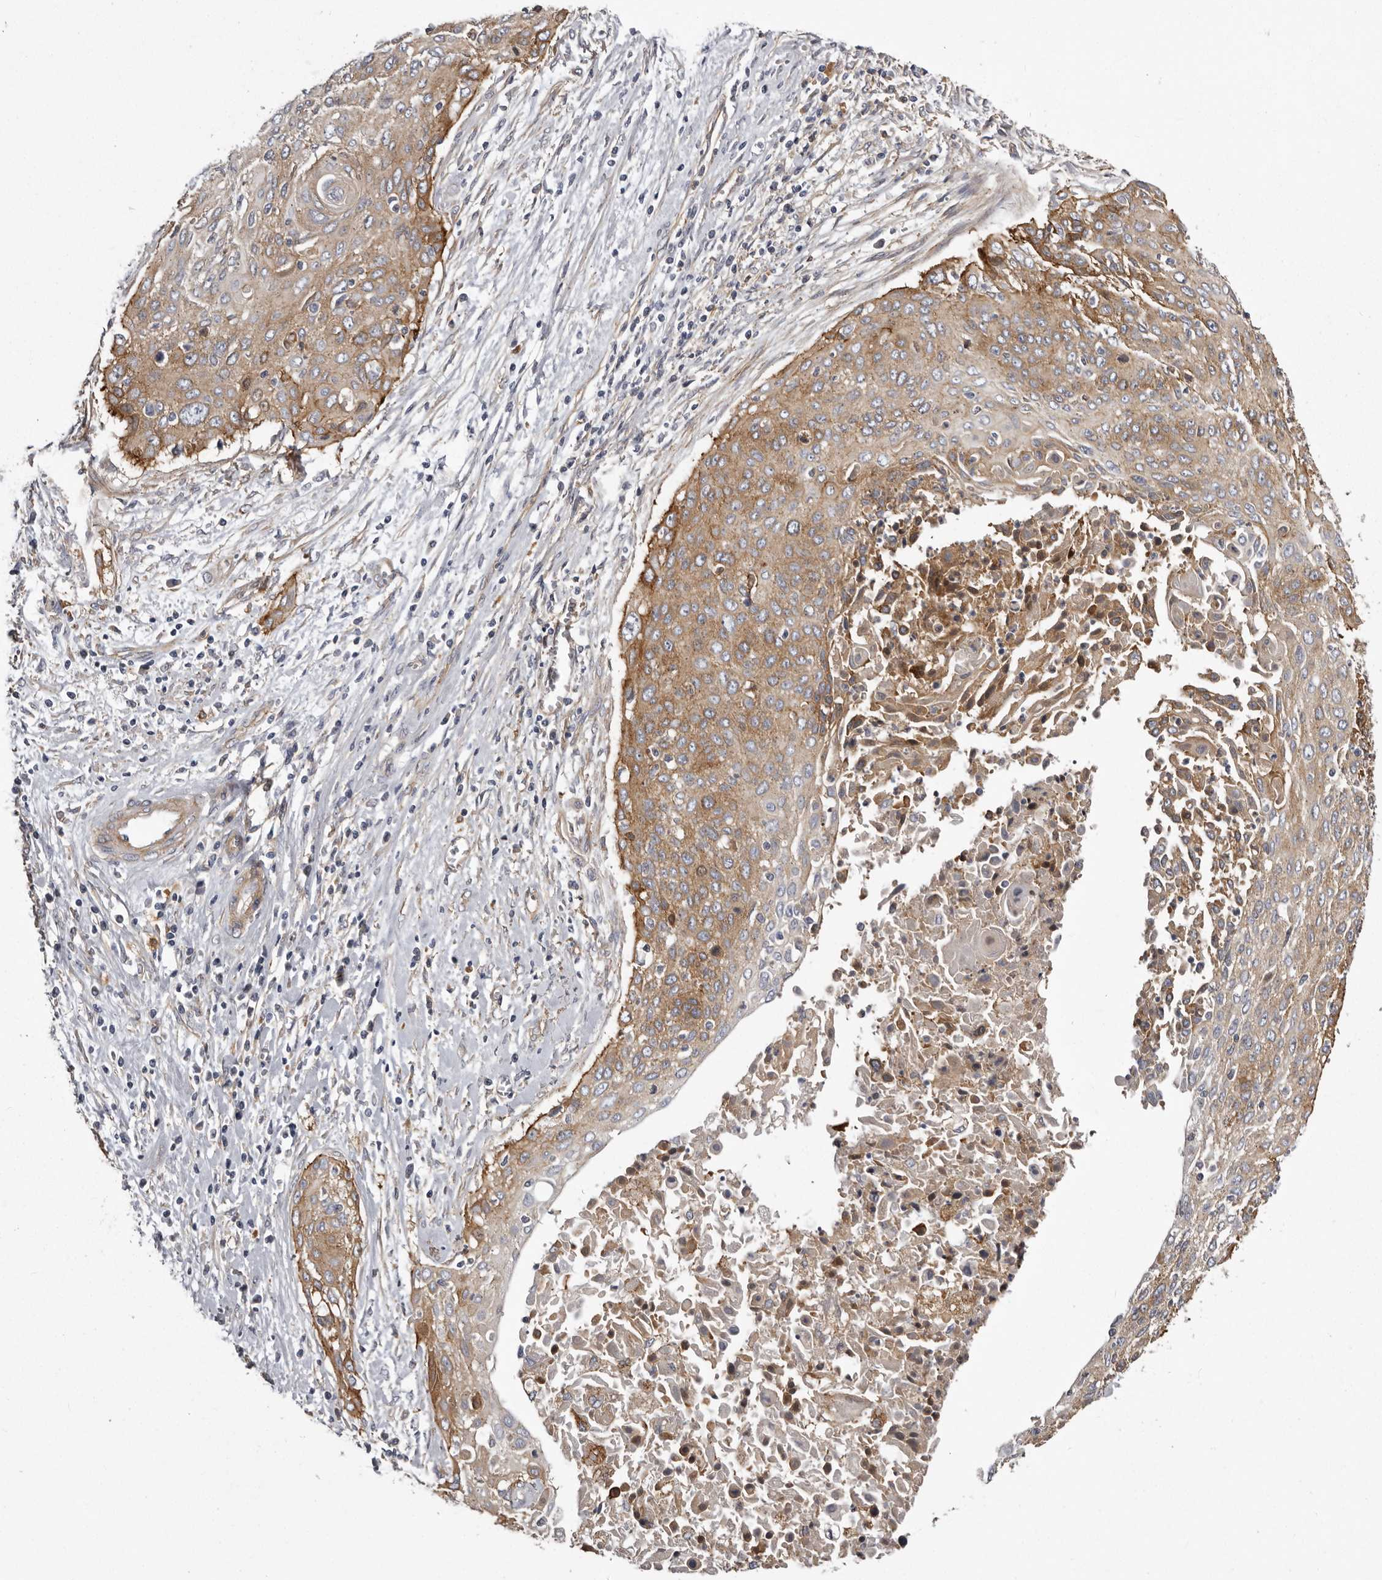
{"staining": {"intensity": "moderate", "quantity": ">75%", "location": "cytoplasmic/membranous"}, "tissue": "cervical cancer", "cell_type": "Tumor cells", "image_type": "cancer", "snomed": [{"axis": "morphology", "description": "Squamous cell carcinoma, NOS"}, {"axis": "topography", "description": "Cervix"}], "caption": "Protein expression analysis of squamous cell carcinoma (cervical) exhibits moderate cytoplasmic/membranous staining in about >75% of tumor cells.", "gene": "ENAH", "patient": {"sex": "female", "age": 55}}